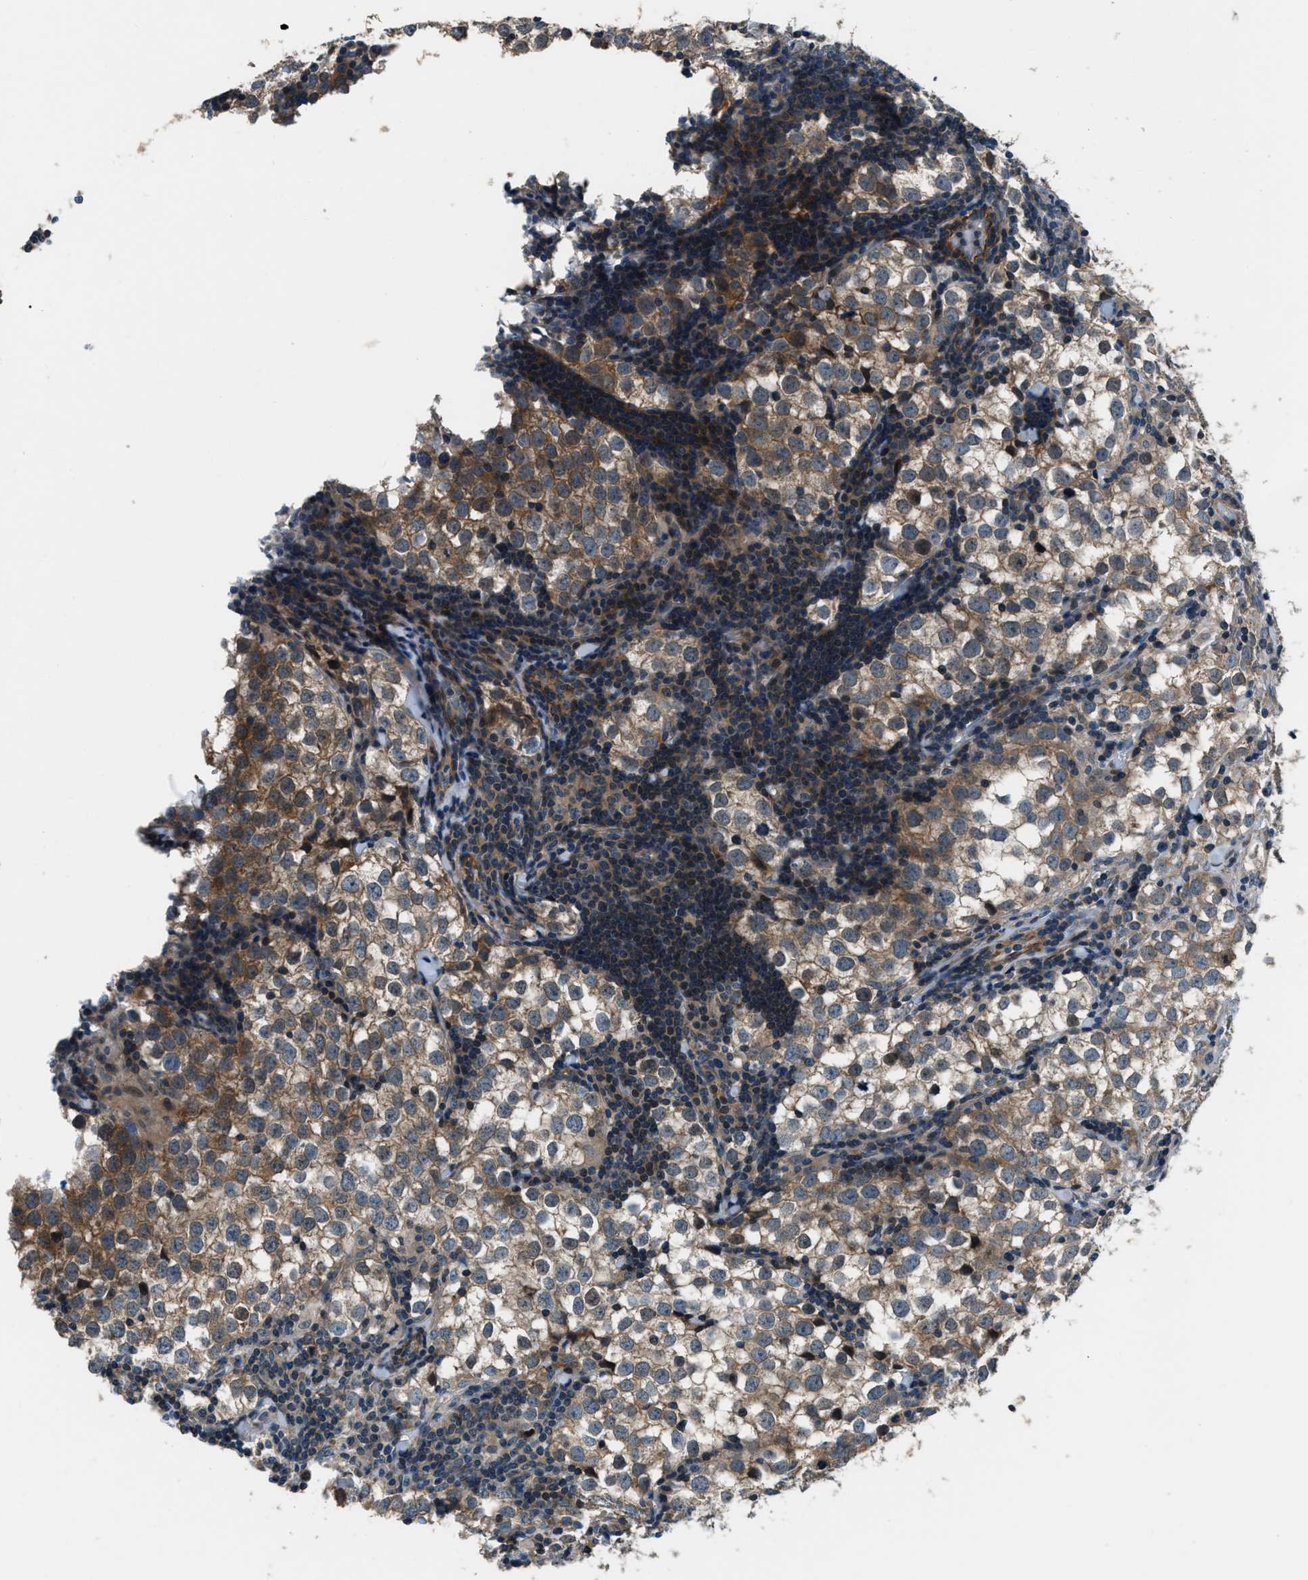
{"staining": {"intensity": "moderate", "quantity": ">75%", "location": "cytoplasmic/membranous"}, "tissue": "testis cancer", "cell_type": "Tumor cells", "image_type": "cancer", "snomed": [{"axis": "morphology", "description": "Seminoma, NOS"}, {"axis": "morphology", "description": "Carcinoma, Embryonal, NOS"}, {"axis": "topography", "description": "Testis"}], "caption": "Immunohistochemistry (IHC) image of neoplastic tissue: human embryonal carcinoma (testis) stained using immunohistochemistry reveals medium levels of moderate protein expression localized specifically in the cytoplasmic/membranous of tumor cells, appearing as a cytoplasmic/membranous brown color.", "gene": "NUDCD3", "patient": {"sex": "male", "age": 36}}